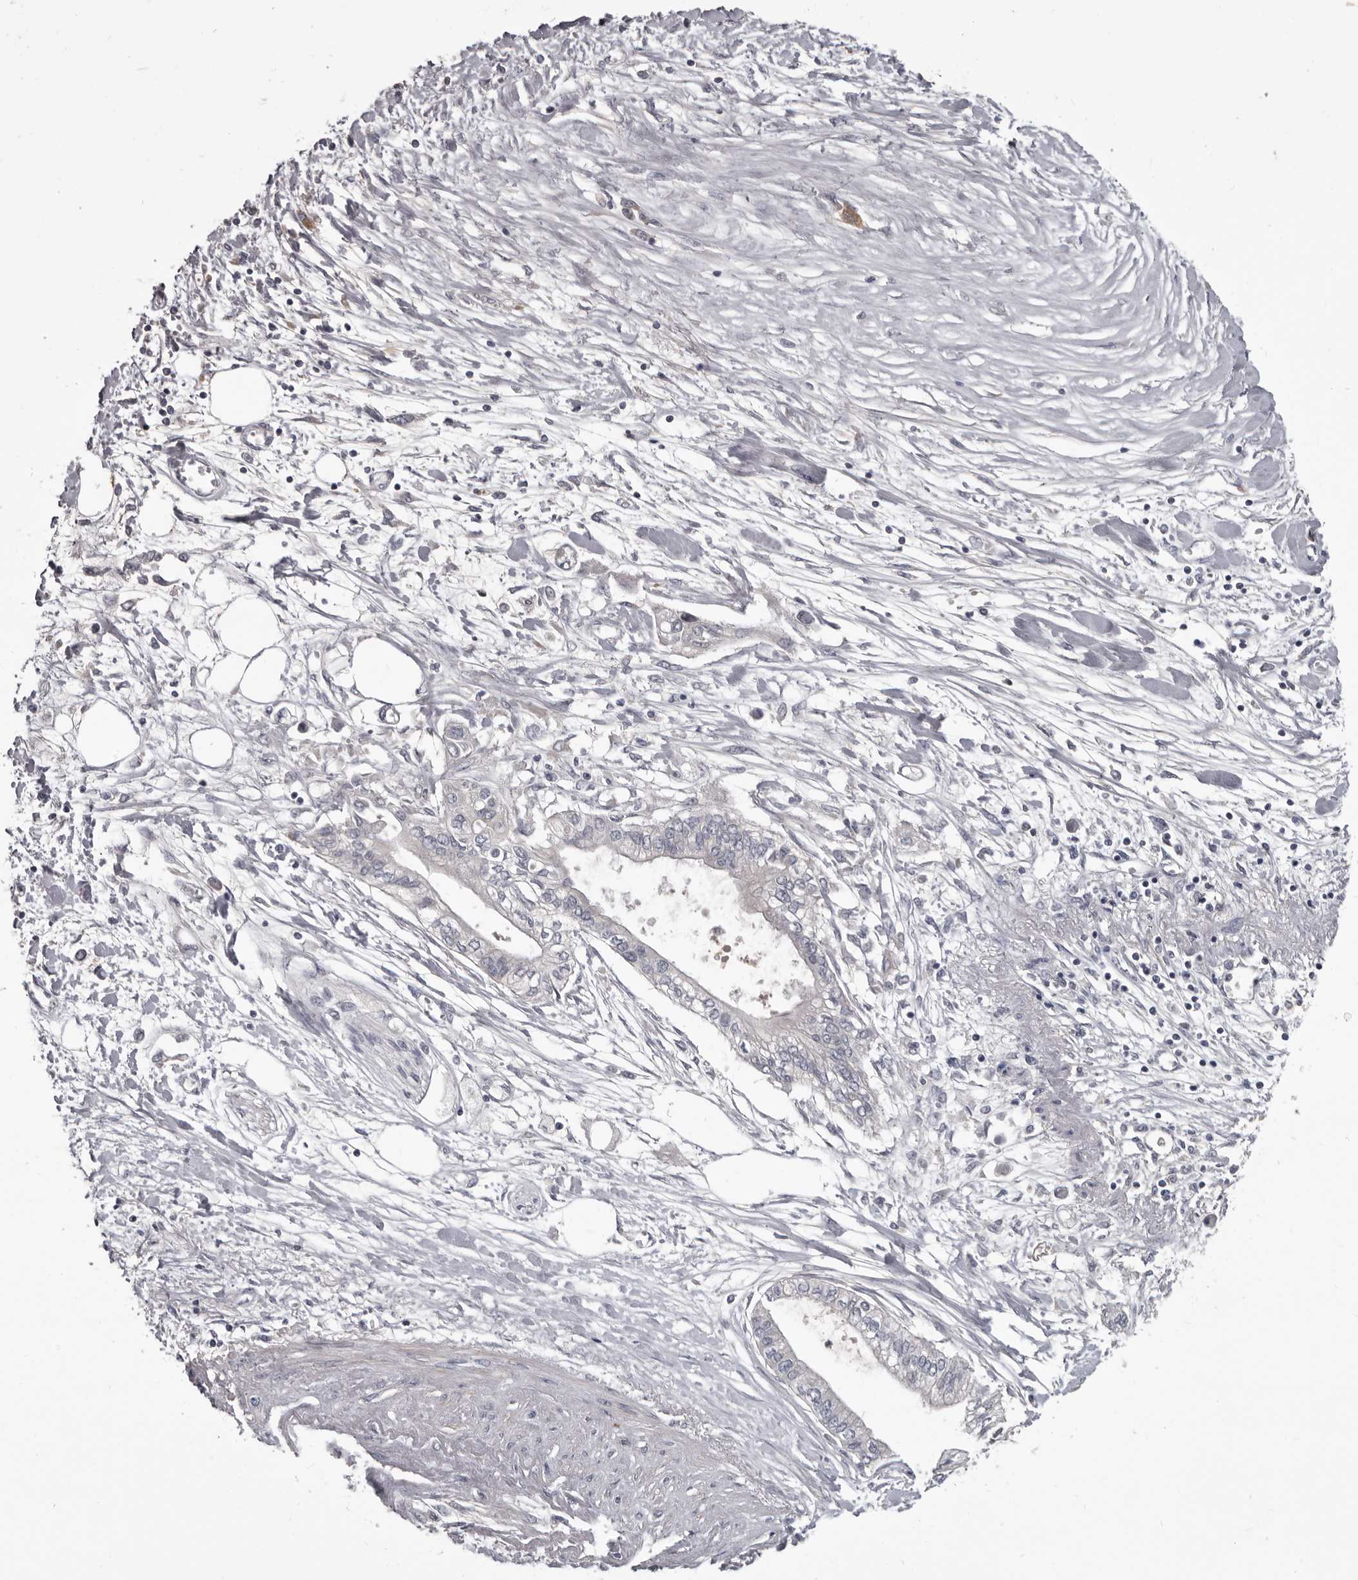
{"staining": {"intensity": "negative", "quantity": "none", "location": "none"}, "tissue": "pancreatic cancer", "cell_type": "Tumor cells", "image_type": "cancer", "snomed": [{"axis": "morphology", "description": "Adenocarcinoma, NOS"}, {"axis": "topography", "description": "Pancreas"}], "caption": "There is no significant expression in tumor cells of pancreatic cancer.", "gene": "ALDH5A1", "patient": {"sex": "female", "age": 77}}